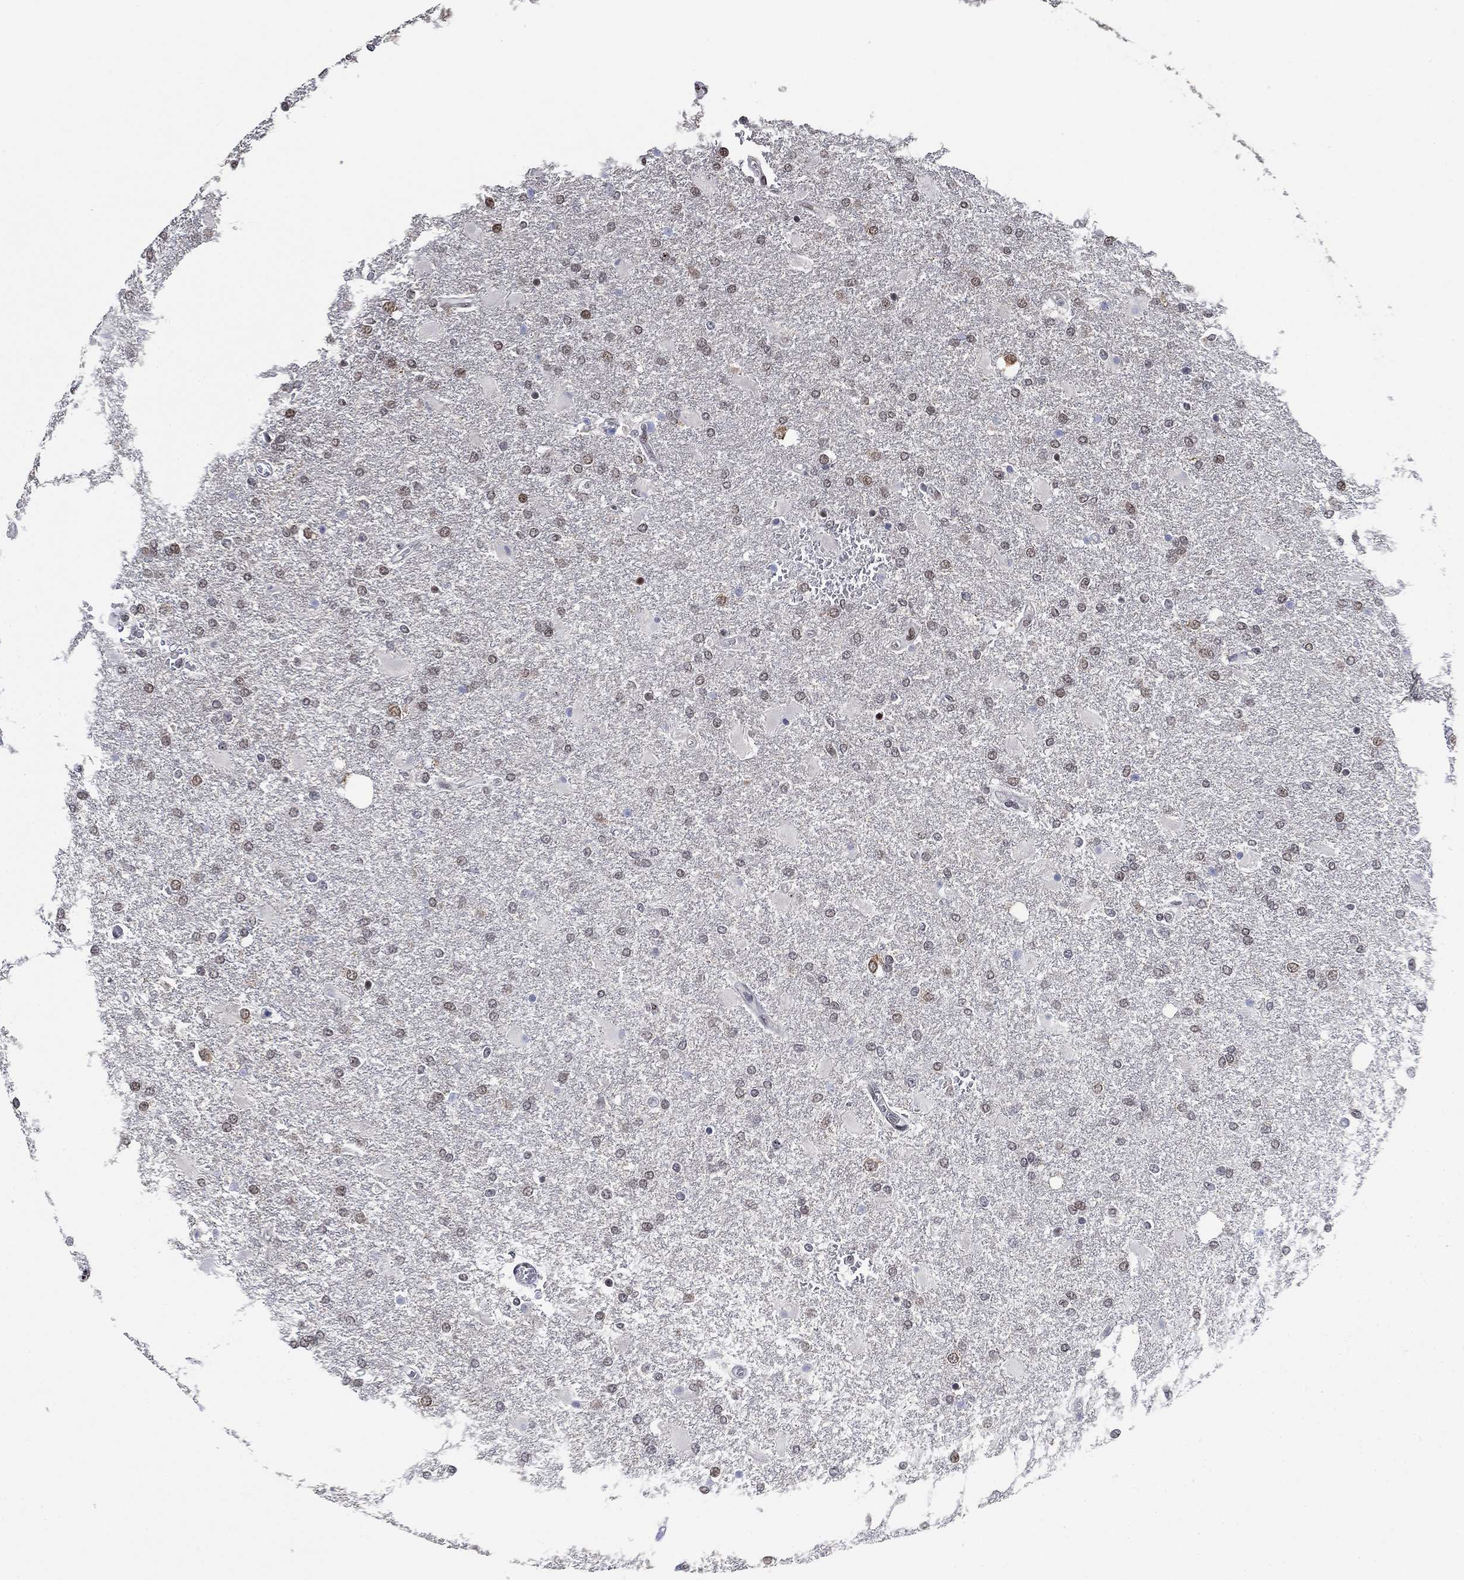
{"staining": {"intensity": "moderate", "quantity": "<25%", "location": "nuclear"}, "tissue": "glioma", "cell_type": "Tumor cells", "image_type": "cancer", "snomed": [{"axis": "morphology", "description": "Glioma, malignant, High grade"}, {"axis": "topography", "description": "Cerebral cortex"}], "caption": "Protein staining demonstrates moderate nuclear positivity in about <25% of tumor cells in glioma.", "gene": "ZSCAN30", "patient": {"sex": "male", "age": 79}}